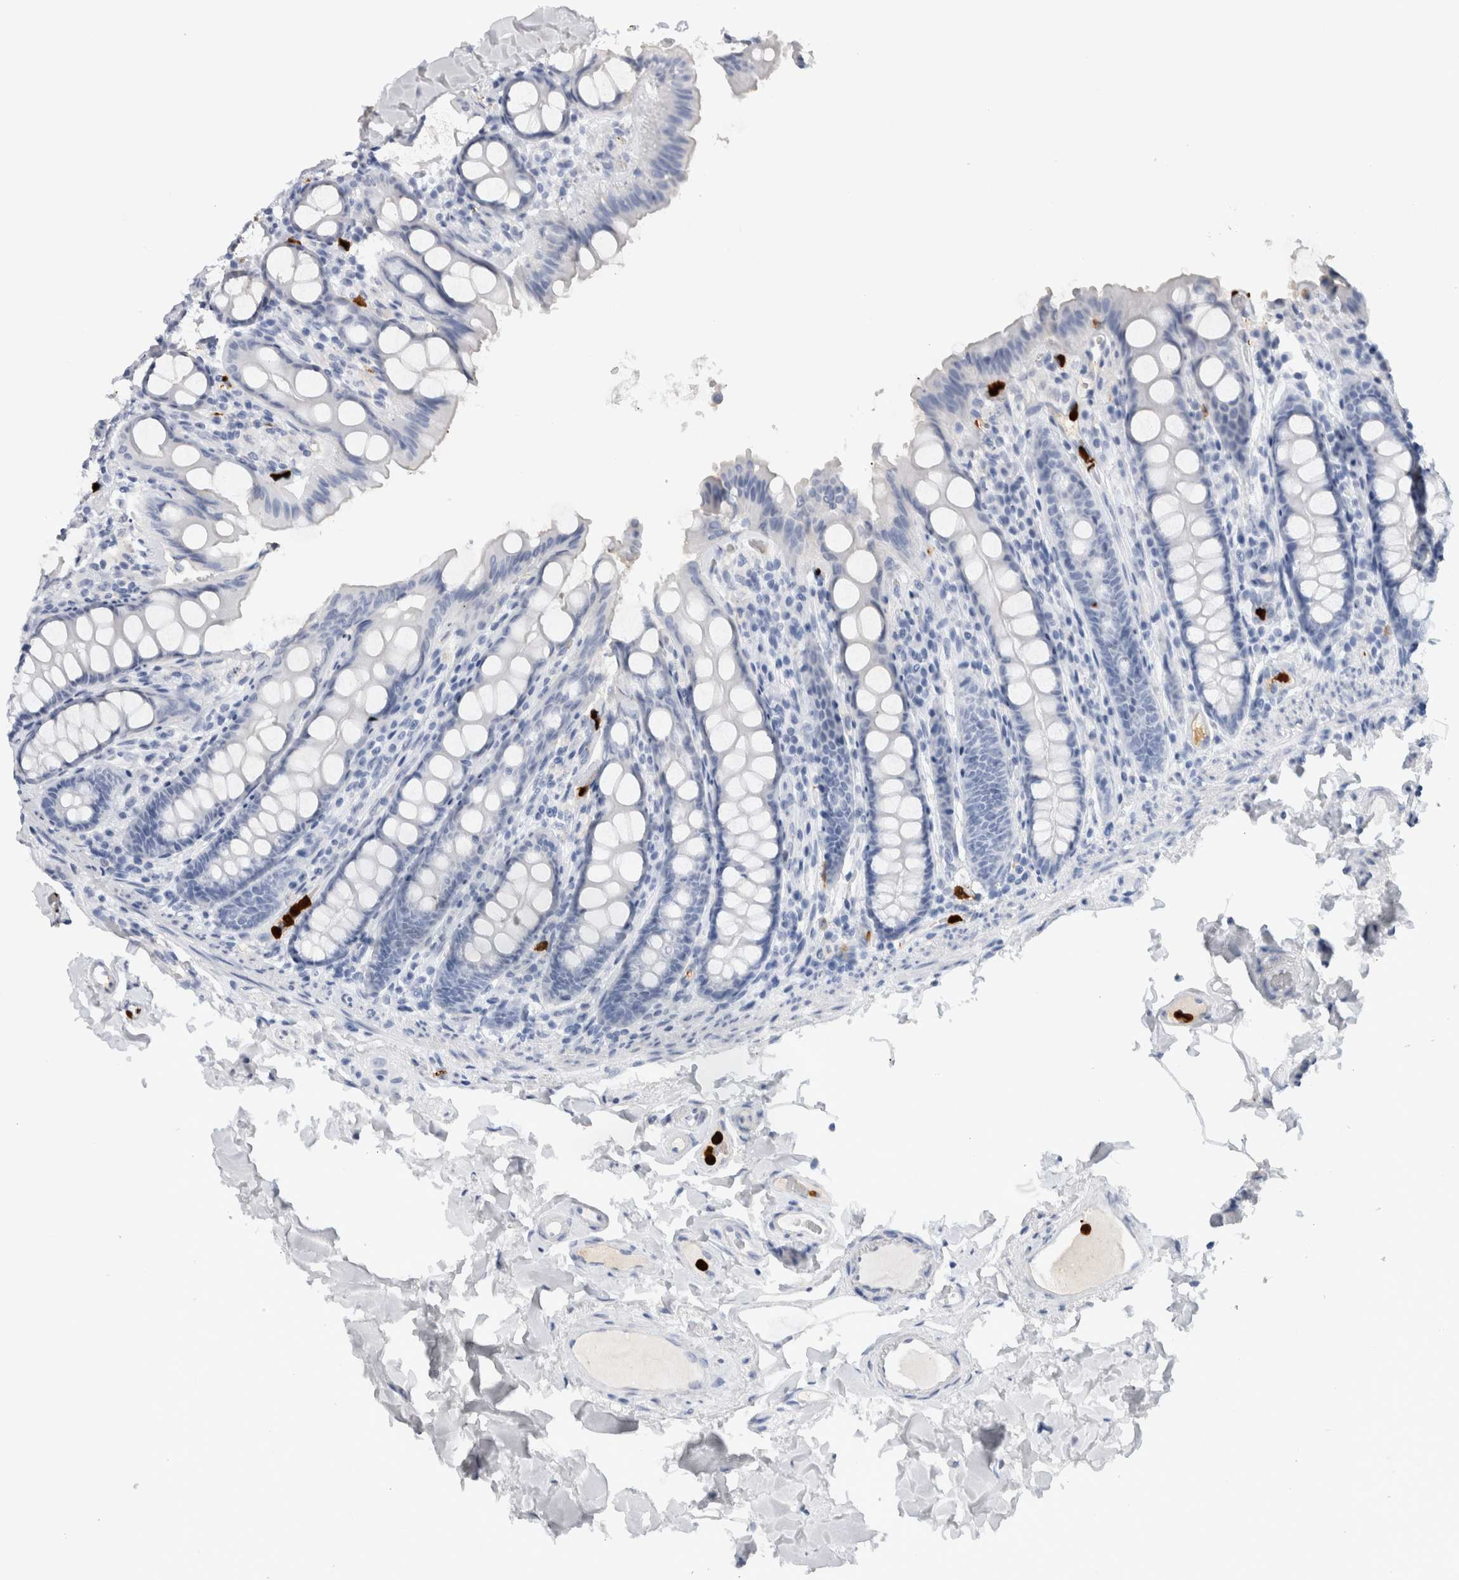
{"staining": {"intensity": "negative", "quantity": "none", "location": "none"}, "tissue": "colon", "cell_type": "Endothelial cells", "image_type": "normal", "snomed": [{"axis": "morphology", "description": "Normal tissue, NOS"}, {"axis": "topography", "description": "Colon"}, {"axis": "topography", "description": "Peripheral nerve tissue"}], "caption": "Histopathology image shows no protein positivity in endothelial cells of benign colon.", "gene": "S100A8", "patient": {"sex": "female", "age": 61}}